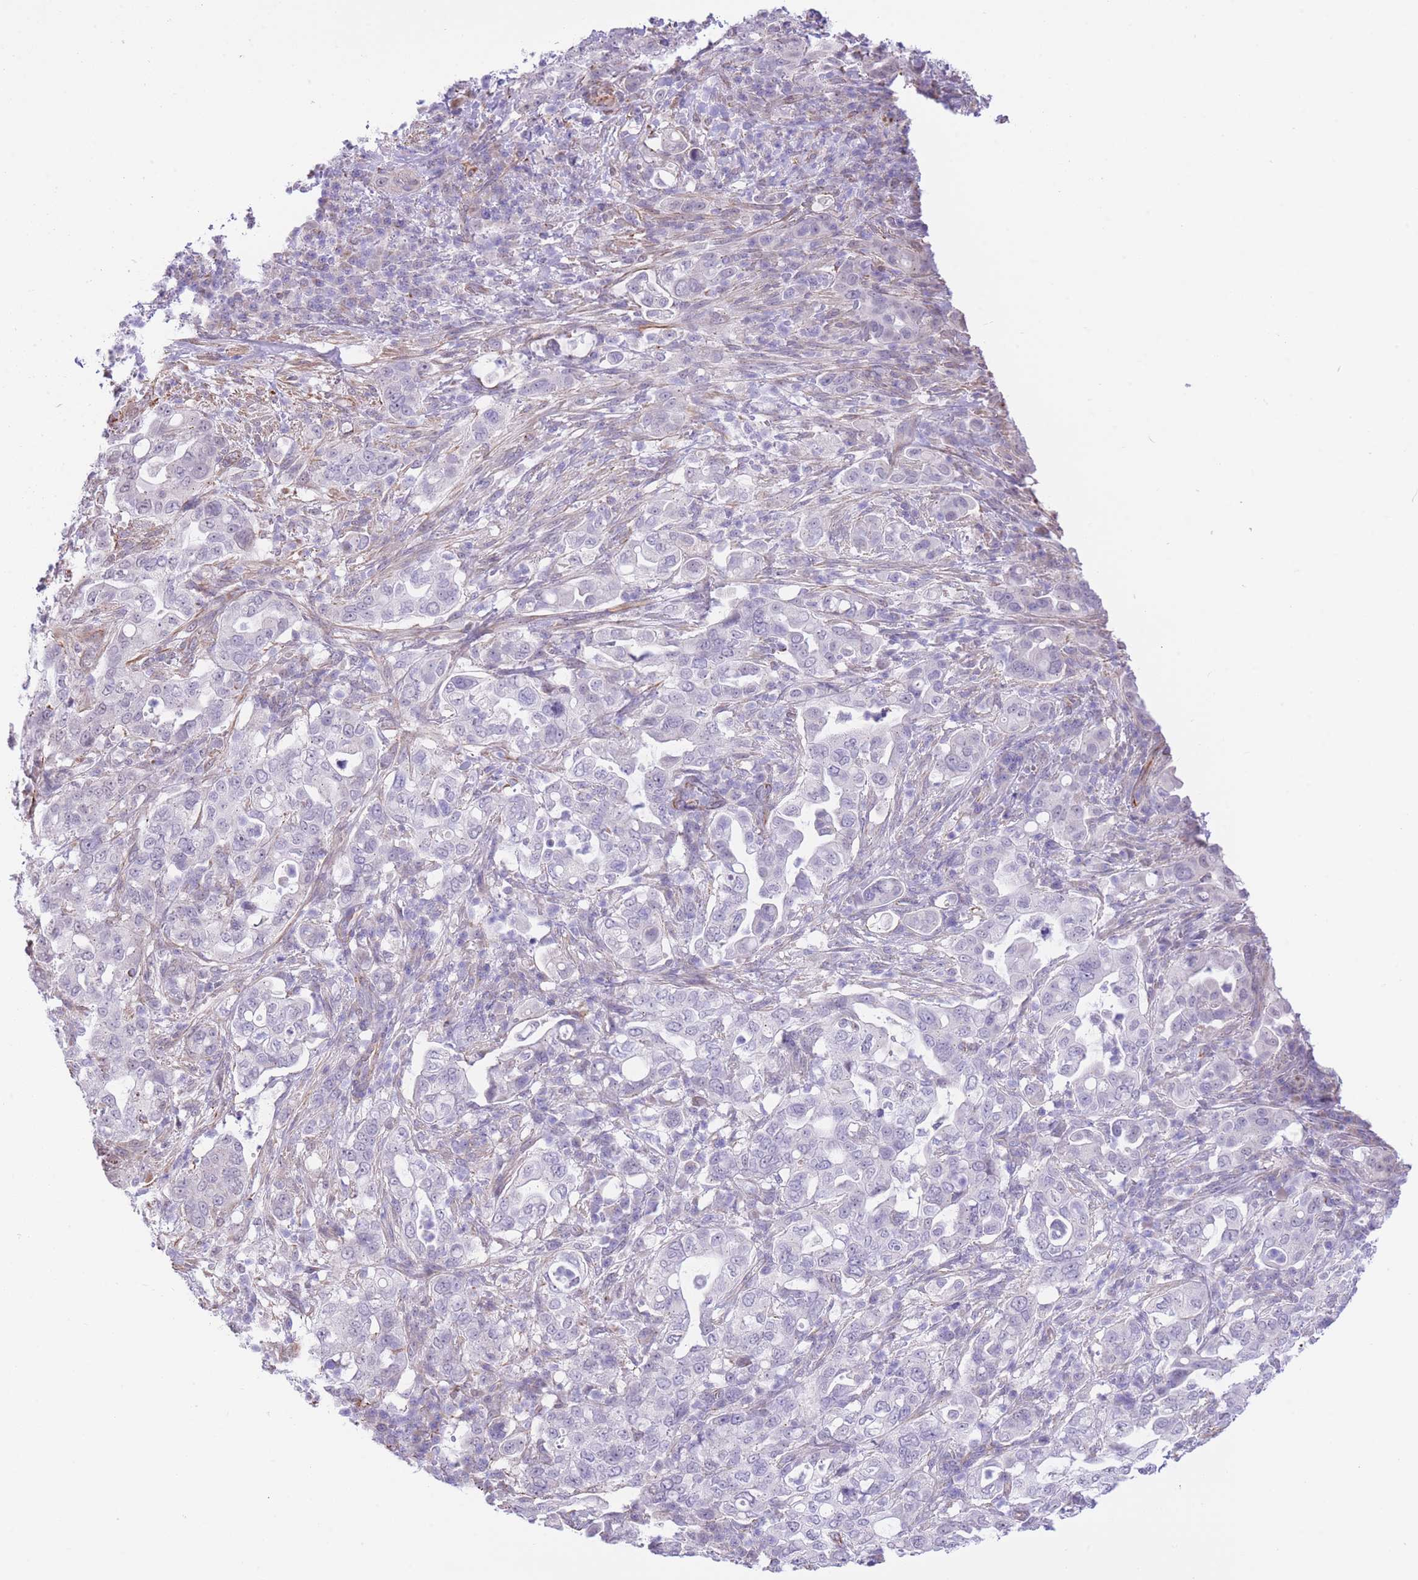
{"staining": {"intensity": "negative", "quantity": "none", "location": "none"}, "tissue": "pancreatic cancer", "cell_type": "Tumor cells", "image_type": "cancer", "snomed": [{"axis": "morphology", "description": "Normal tissue, NOS"}, {"axis": "morphology", "description": "Adenocarcinoma, NOS"}, {"axis": "topography", "description": "Lymph node"}, {"axis": "topography", "description": "Pancreas"}], "caption": "Immunohistochemical staining of adenocarcinoma (pancreatic) shows no significant positivity in tumor cells.", "gene": "PSG8", "patient": {"sex": "female", "age": 67}}